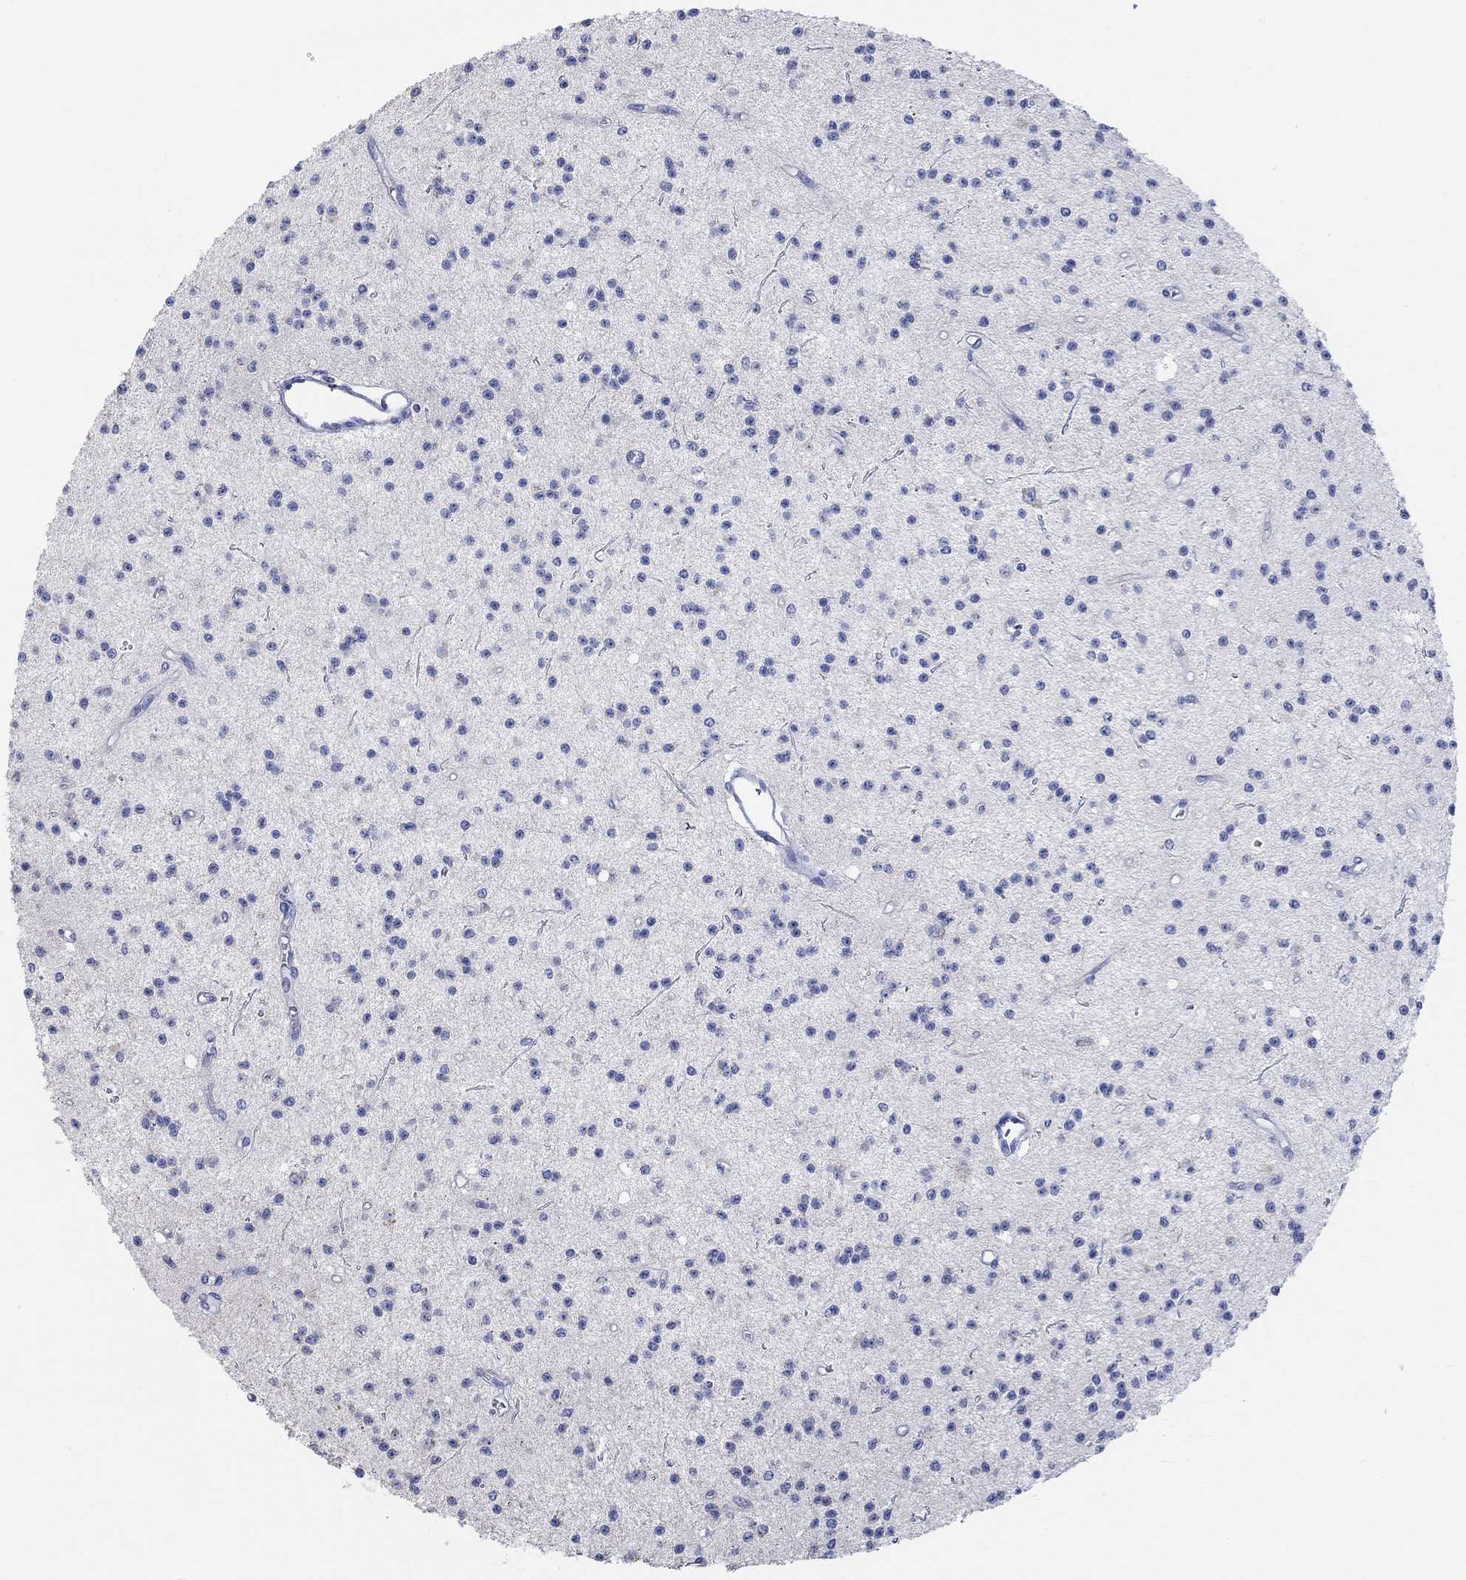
{"staining": {"intensity": "negative", "quantity": "none", "location": "none"}, "tissue": "glioma", "cell_type": "Tumor cells", "image_type": "cancer", "snomed": [{"axis": "morphology", "description": "Glioma, malignant, Low grade"}, {"axis": "topography", "description": "Brain"}], "caption": "Human malignant low-grade glioma stained for a protein using immunohistochemistry (IHC) demonstrates no expression in tumor cells.", "gene": "SYT12", "patient": {"sex": "male", "age": 27}}